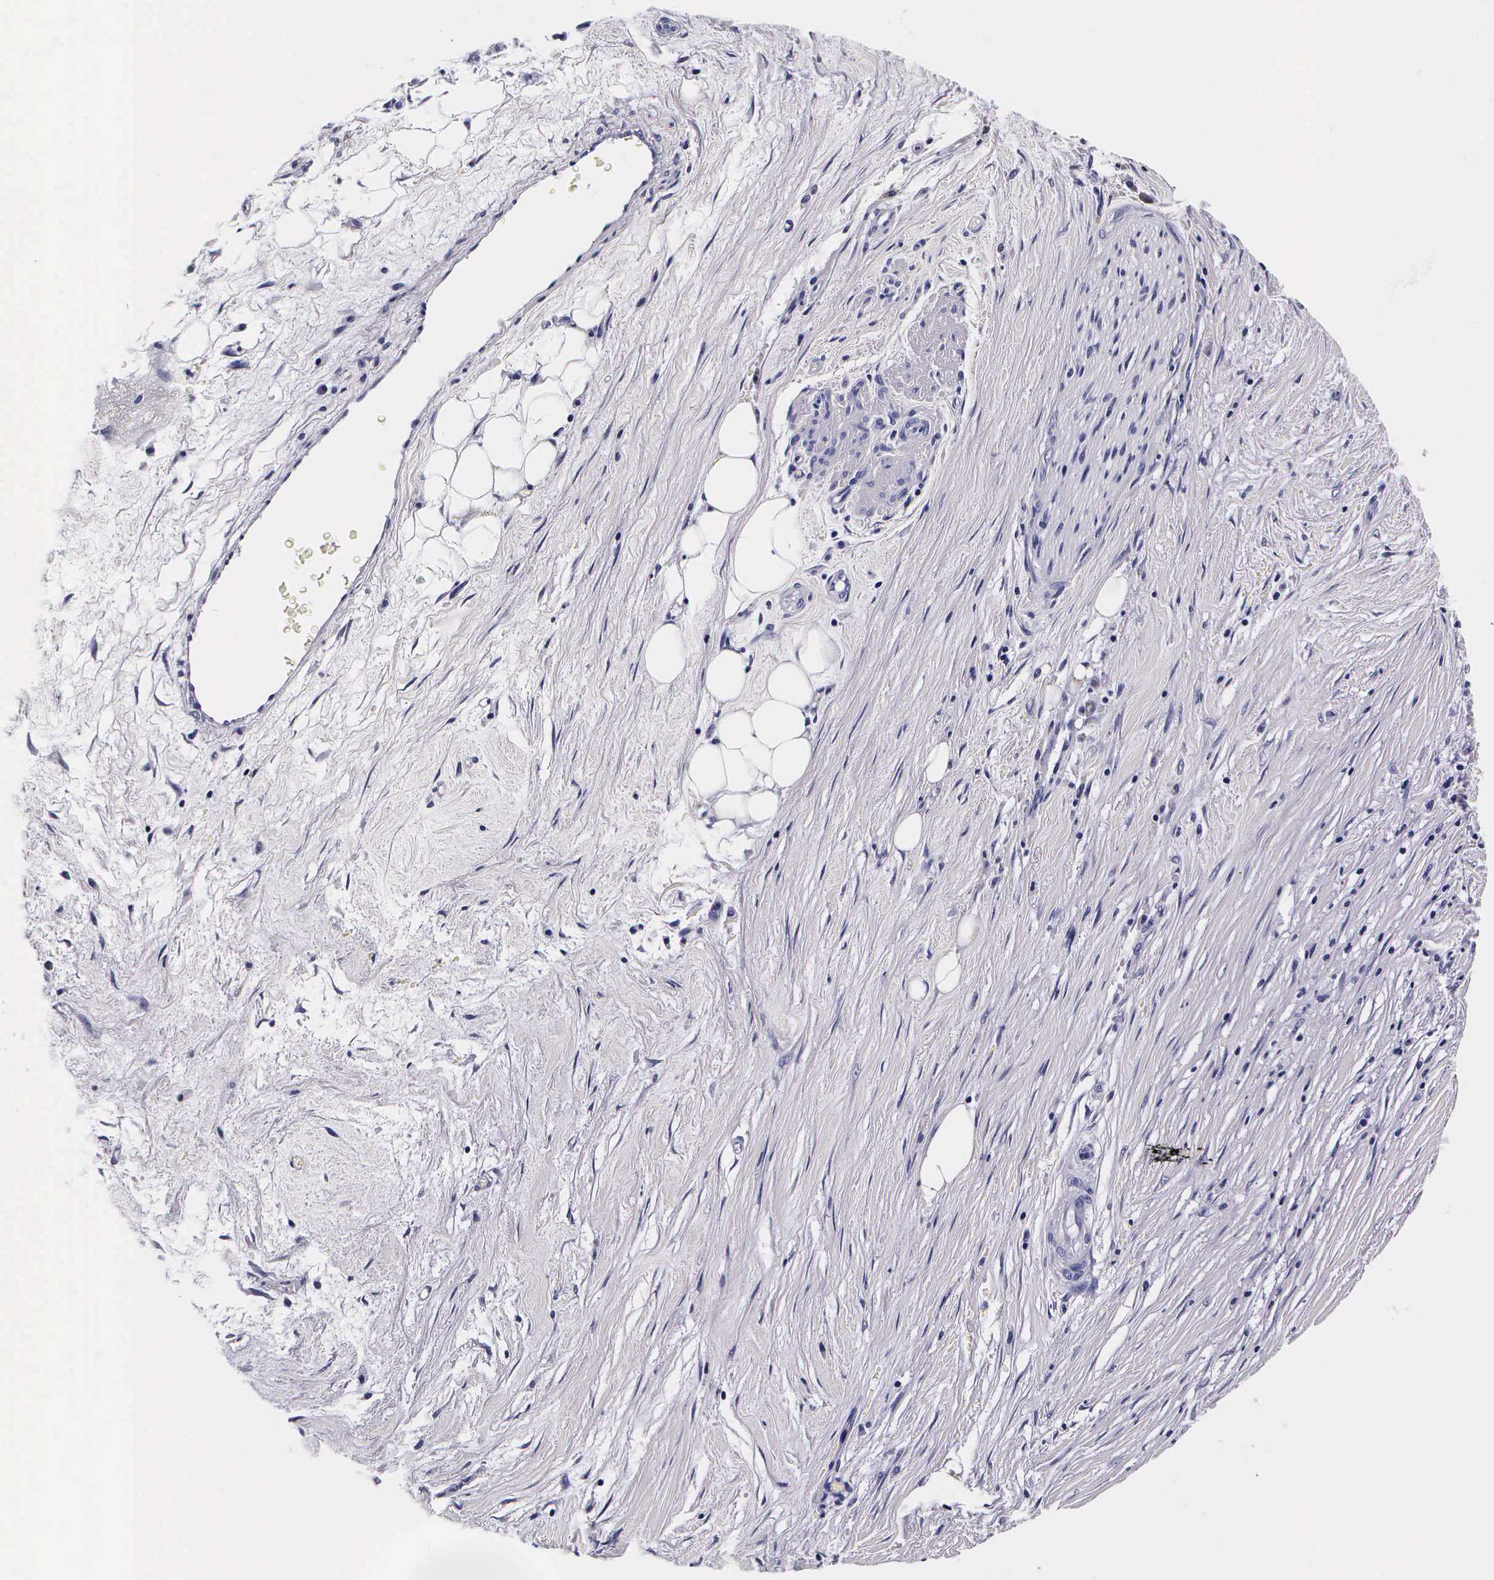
{"staining": {"intensity": "negative", "quantity": "none", "location": "none"}, "tissue": "pancreatic cancer", "cell_type": "Tumor cells", "image_type": "cancer", "snomed": [{"axis": "morphology", "description": "Adenocarcinoma, NOS"}, {"axis": "topography", "description": "Pancreas"}], "caption": "DAB (3,3'-diaminobenzidine) immunohistochemical staining of human adenocarcinoma (pancreatic) demonstrates no significant positivity in tumor cells.", "gene": "IAPP", "patient": {"sex": "male", "age": 79}}